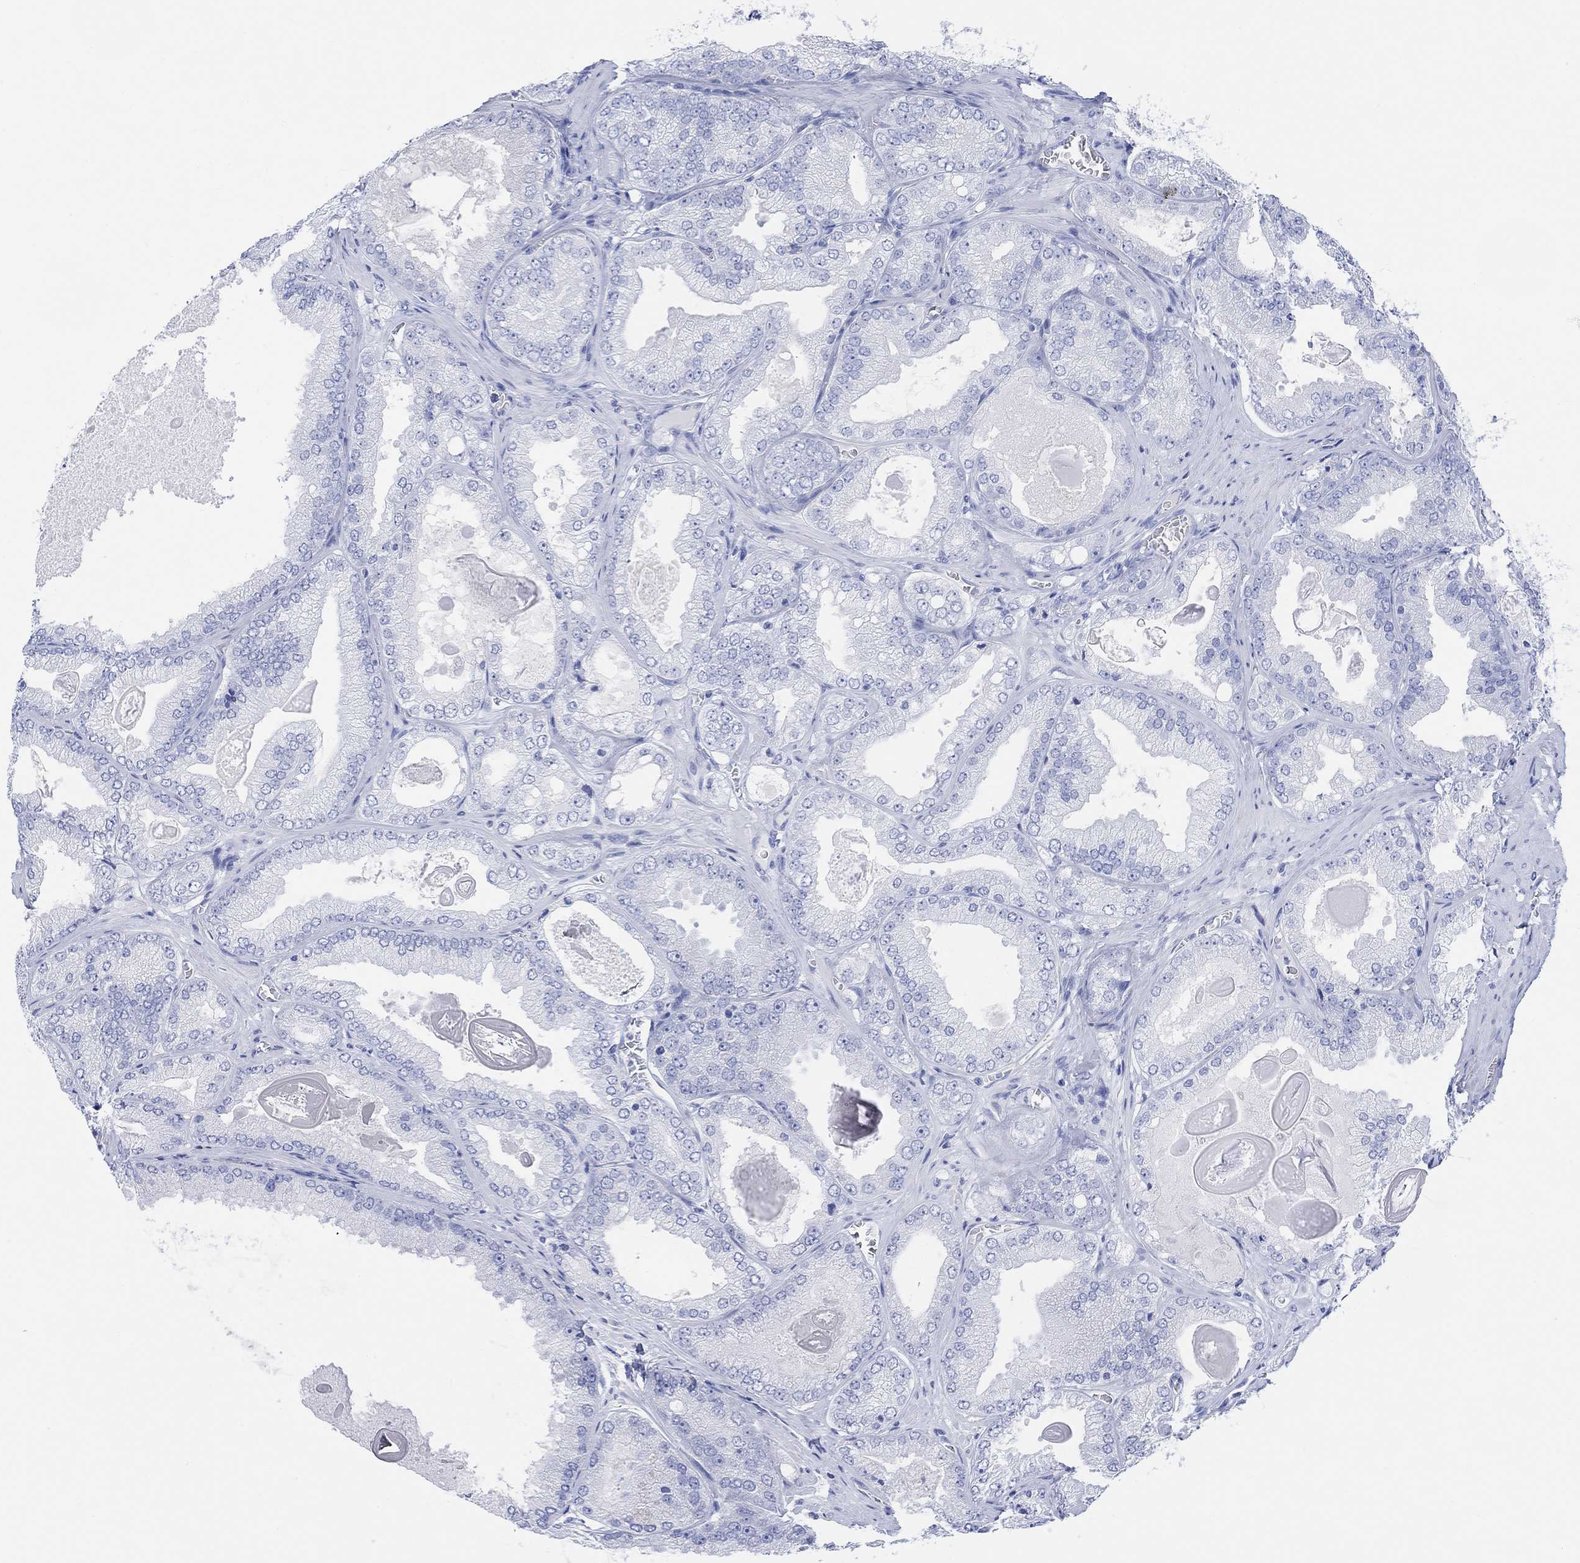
{"staining": {"intensity": "negative", "quantity": "none", "location": "none"}, "tissue": "prostate cancer", "cell_type": "Tumor cells", "image_type": "cancer", "snomed": [{"axis": "morphology", "description": "Adenocarcinoma, Low grade"}, {"axis": "topography", "description": "Prostate"}], "caption": "Immunohistochemistry histopathology image of neoplastic tissue: human prostate cancer stained with DAB (3,3'-diaminobenzidine) displays no significant protein expression in tumor cells.", "gene": "GNG13", "patient": {"sex": "male", "age": 72}}